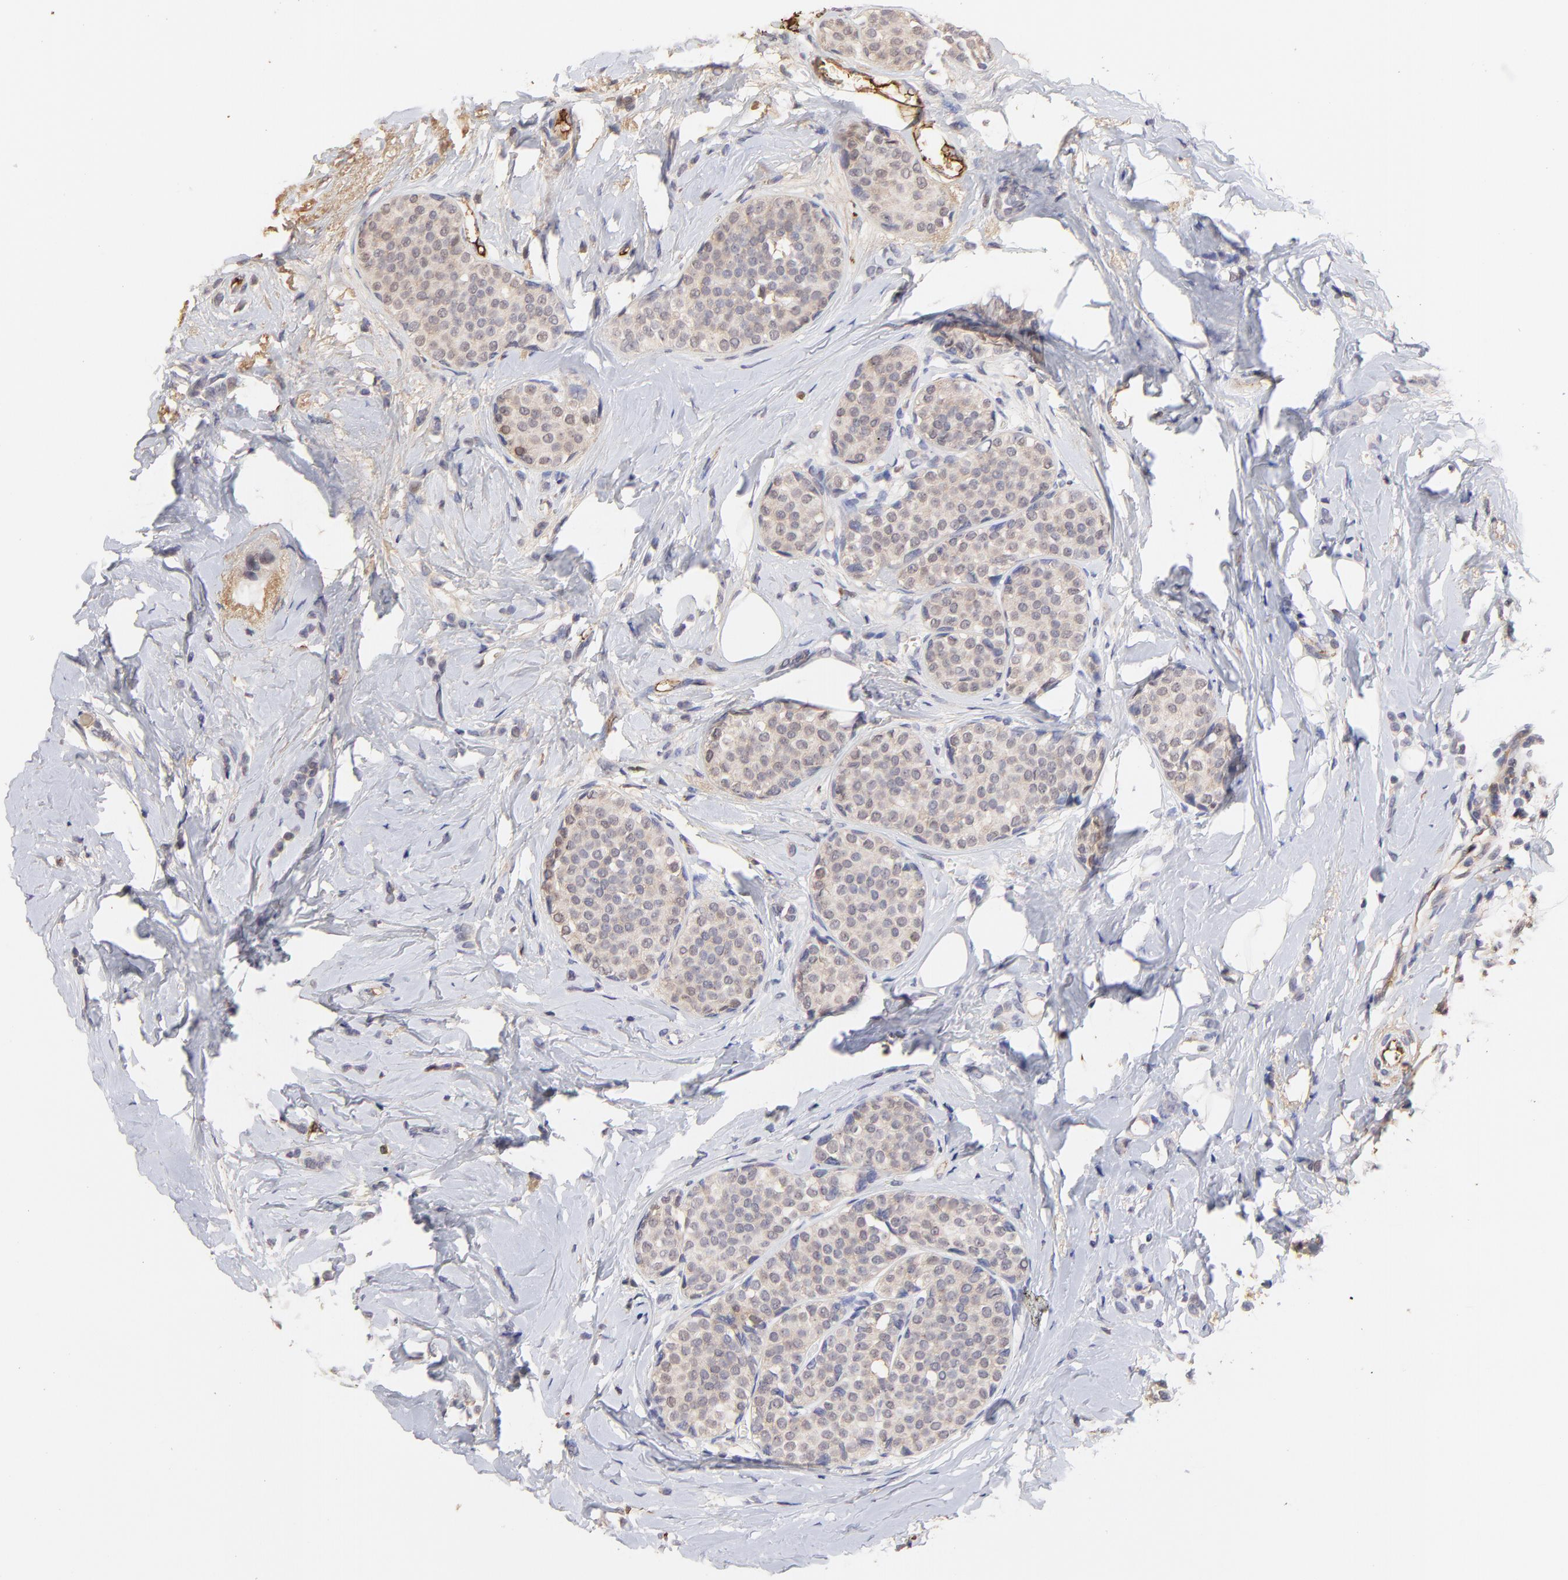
{"staining": {"intensity": "weak", "quantity": ">75%", "location": "cytoplasmic/membranous"}, "tissue": "breast cancer", "cell_type": "Tumor cells", "image_type": "cancer", "snomed": [{"axis": "morphology", "description": "Lobular carcinoma"}, {"axis": "topography", "description": "Breast"}], "caption": "Lobular carcinoma (breast) was stained to show a protein in brown. There is low levels of weak cytoplasmic/membranous expression in approximately >75% of tumor cells. The protein of interest is stained brown, and the nuclei are stained in blue (DAB IHC with brightfield microscopy, high magnification).", "gene": "PSMD14", "patient": {"sex": "female", "age": 64}}